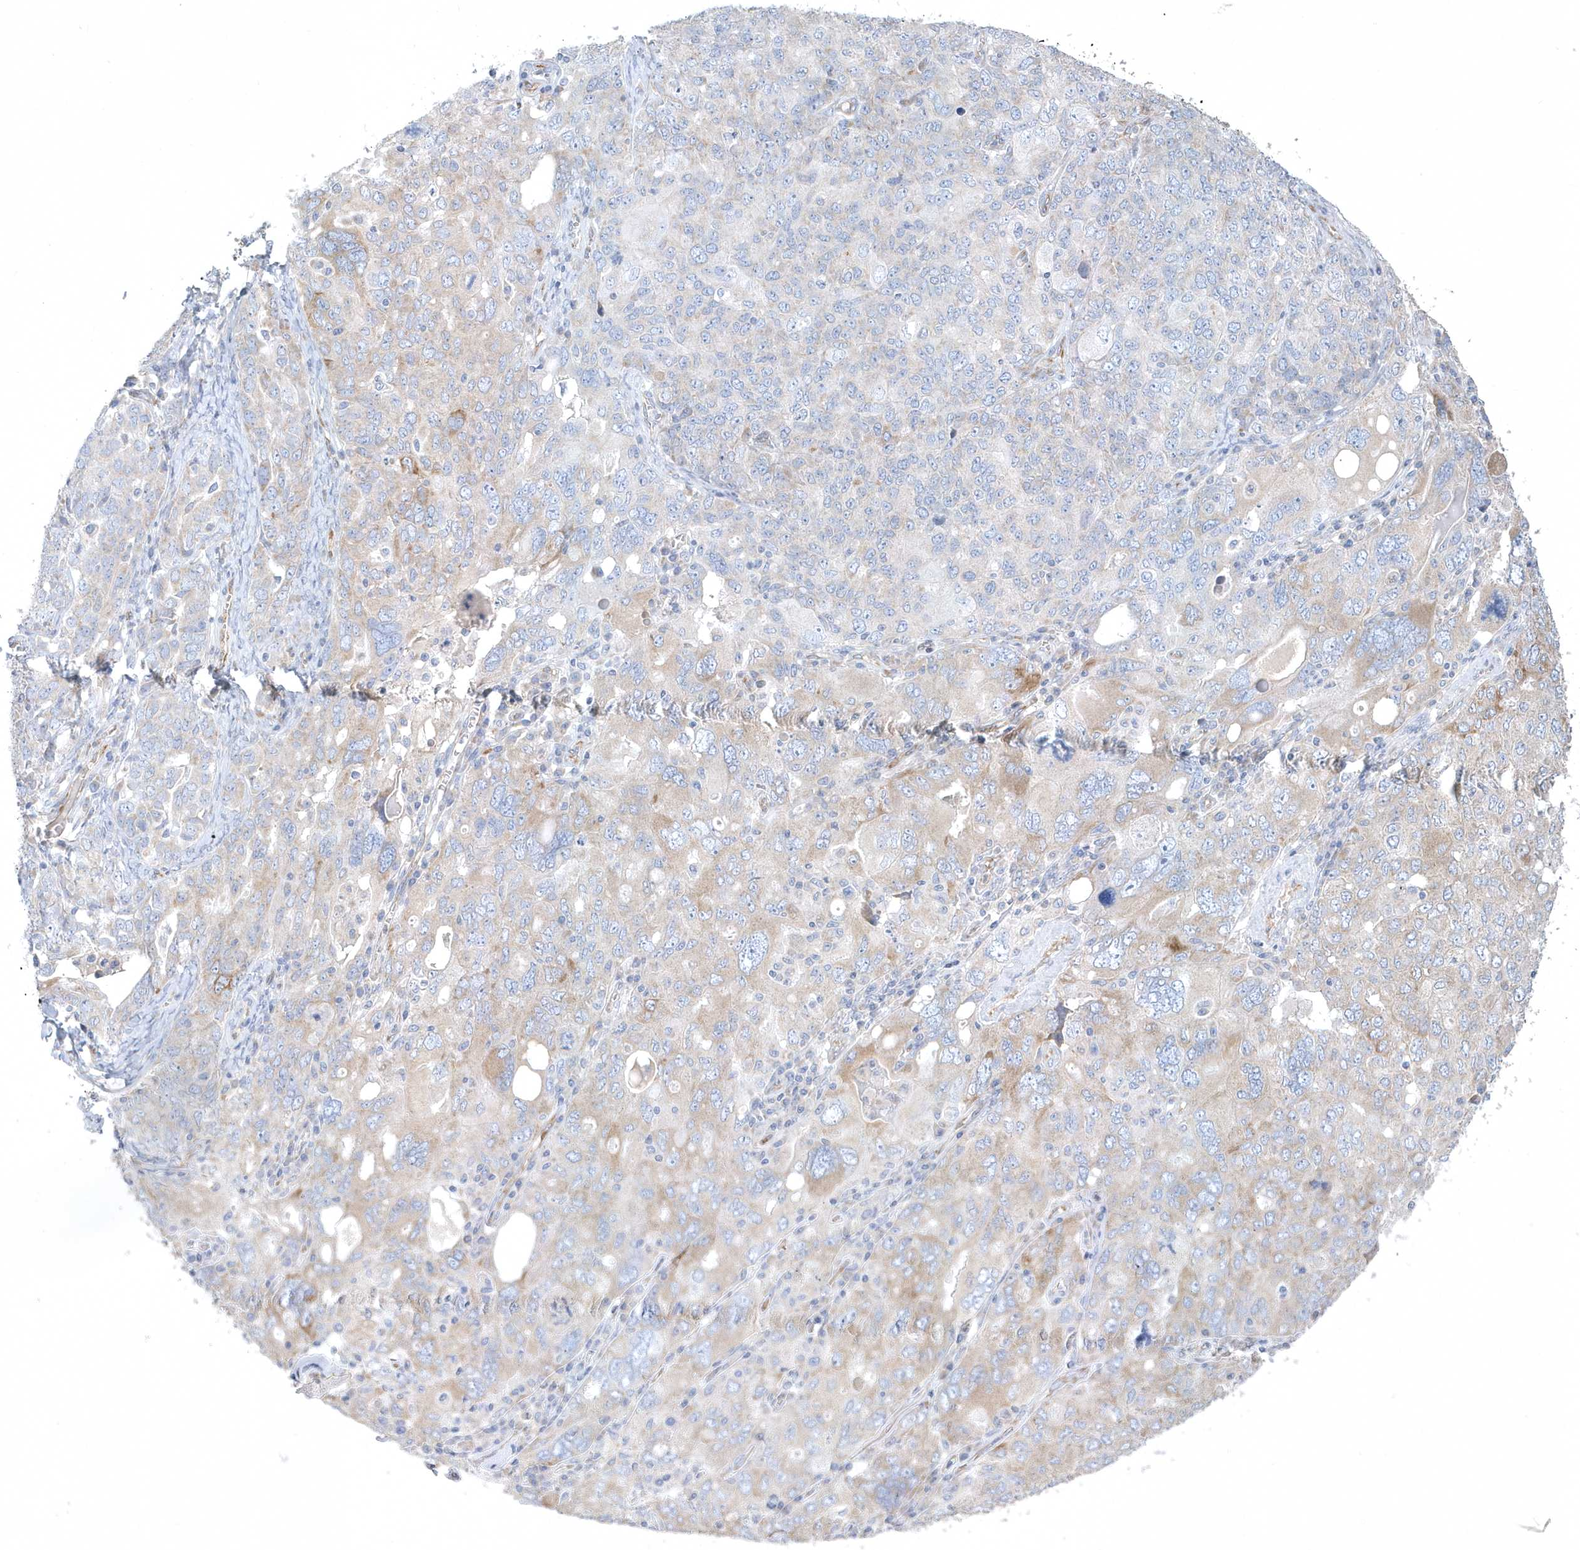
{"staining": {"intensity": "weak", "quantity": "25%-75%", "location": "cytoplasmic/membranous"}, "tissue": "ovarian cancer", "cell_type": "Tumor cells", "image_type": "cancer", "snomed": [{"axis": "morphology", "description": "Carcinoma, endometroid"}, {"axis": "topography", "description": "Ovary"}], "caption": "A micrograph of human ovarian cancer stained for a protein reveals weak cytoplasmic/membranous brown staining in tumor cells. The staining was performed using DAB to visualize the protein expression in brown, while the nuclei were stained in blue with hematoxylin (Magnification: 20x).", "gene": "DGAT1", "patient": {"sex": "female", "age": 62}}